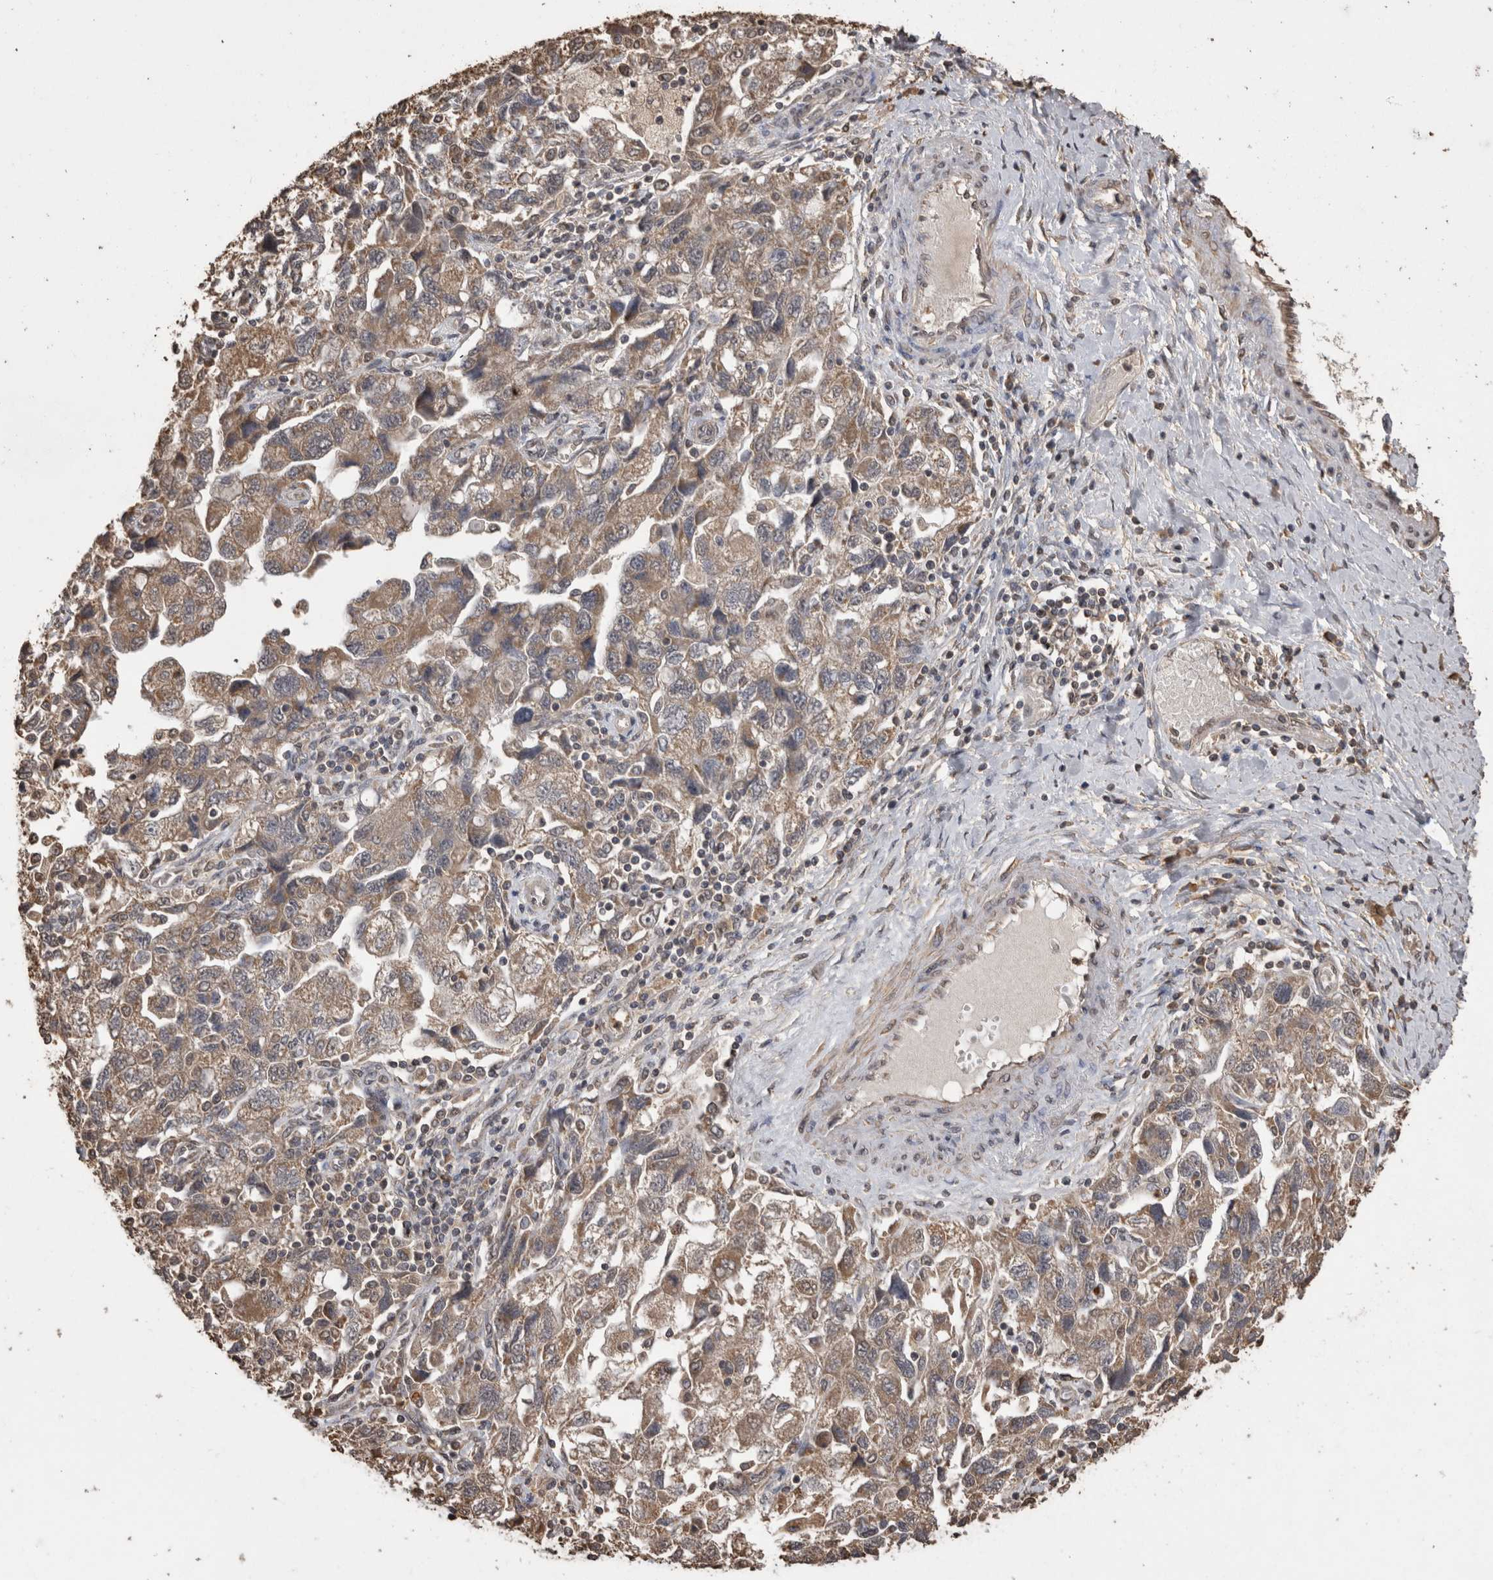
{"staining": {"intensity": "moderate", "quantity": ">75%", "location": "cytoplasmic/membranous"}, "tissue": "ovarian cancer", "cell_type": "Tumor cells", "image_type": "cancer", "snomed": [{"axis": "morphology", "description": "Carcinoma, NOS"}, {"axis": "morphology", "description": "Cystadenocarcinoma, serous, NOS"}, {"axis": "topography", "description": "Ovary"}], "caption": "There is medium levels of moderate cytoplasmic/membranous positivity in tumor cells of ovarian serous cystadenocarcinoma, as demonstrated by immunohistochemical staining (brown color).", "gene": "SOCS5", "patient": {"sex": "female", "age": 69}}